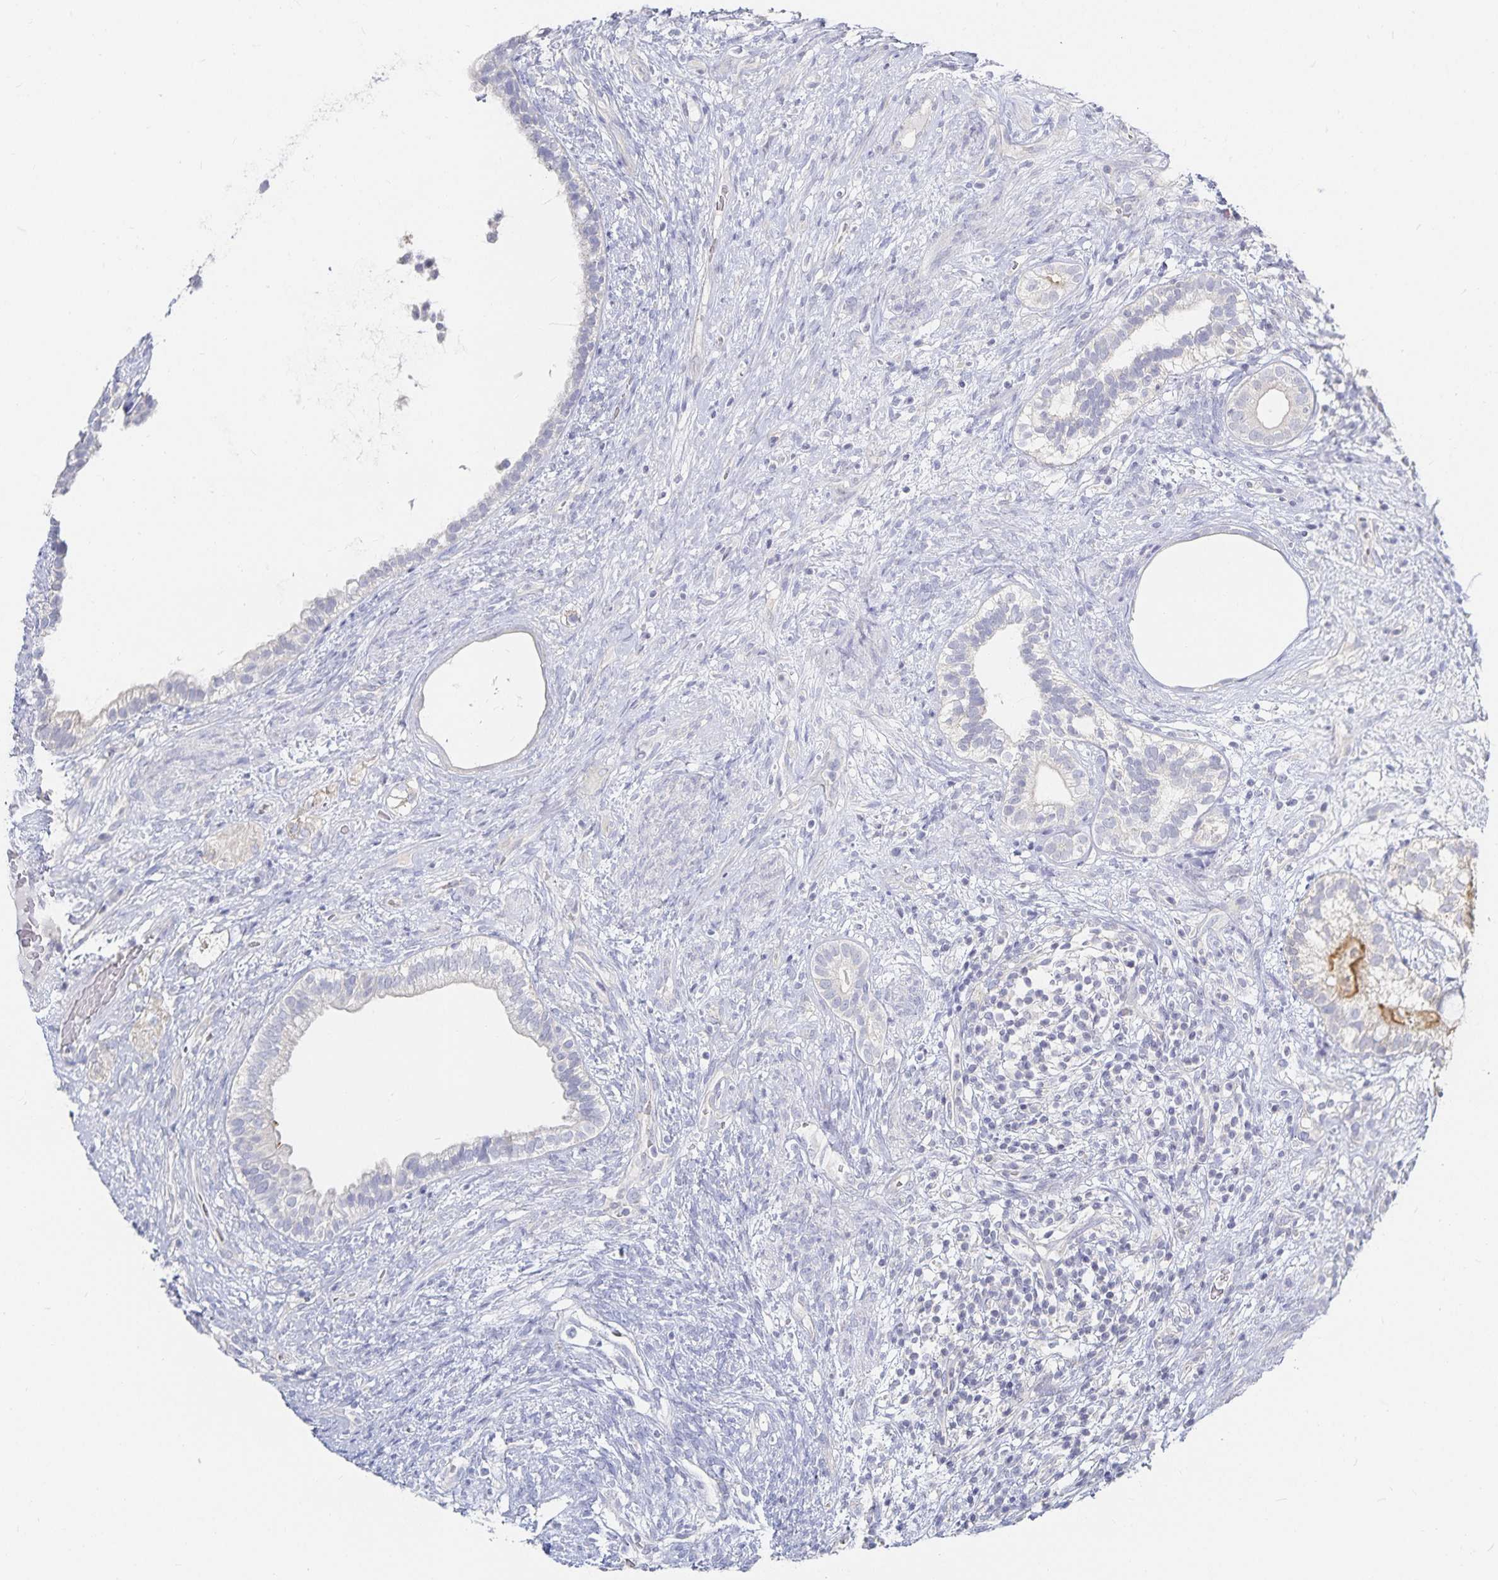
{"staining": {"intensity": "moderate", "quantity": "<25%", "location": "cytoplasmic/membranous"}, "tissue": "testis cancer", "cell_type": "Tumor cells", "image_type": "cancer", "snomed": [{"axis": "morphology", "description": "Seminoma, NOS"}, {"axis": "morphology", "description": "Carcinoma, Embryonal, NOS"}, {"axis": "topography", "description": "Testis"}], "caption": "Moderate cytoplasmic/membranous staining is seen in approximately <25% of tumor cells in seminoma (testis). The staining is performed using DAB brown chromogen to label protein expression. The nuclei are counter-stained blue using hematoxylin.", "gene": "DNAH9", "patient": {"sex": "male", "age": 41}}